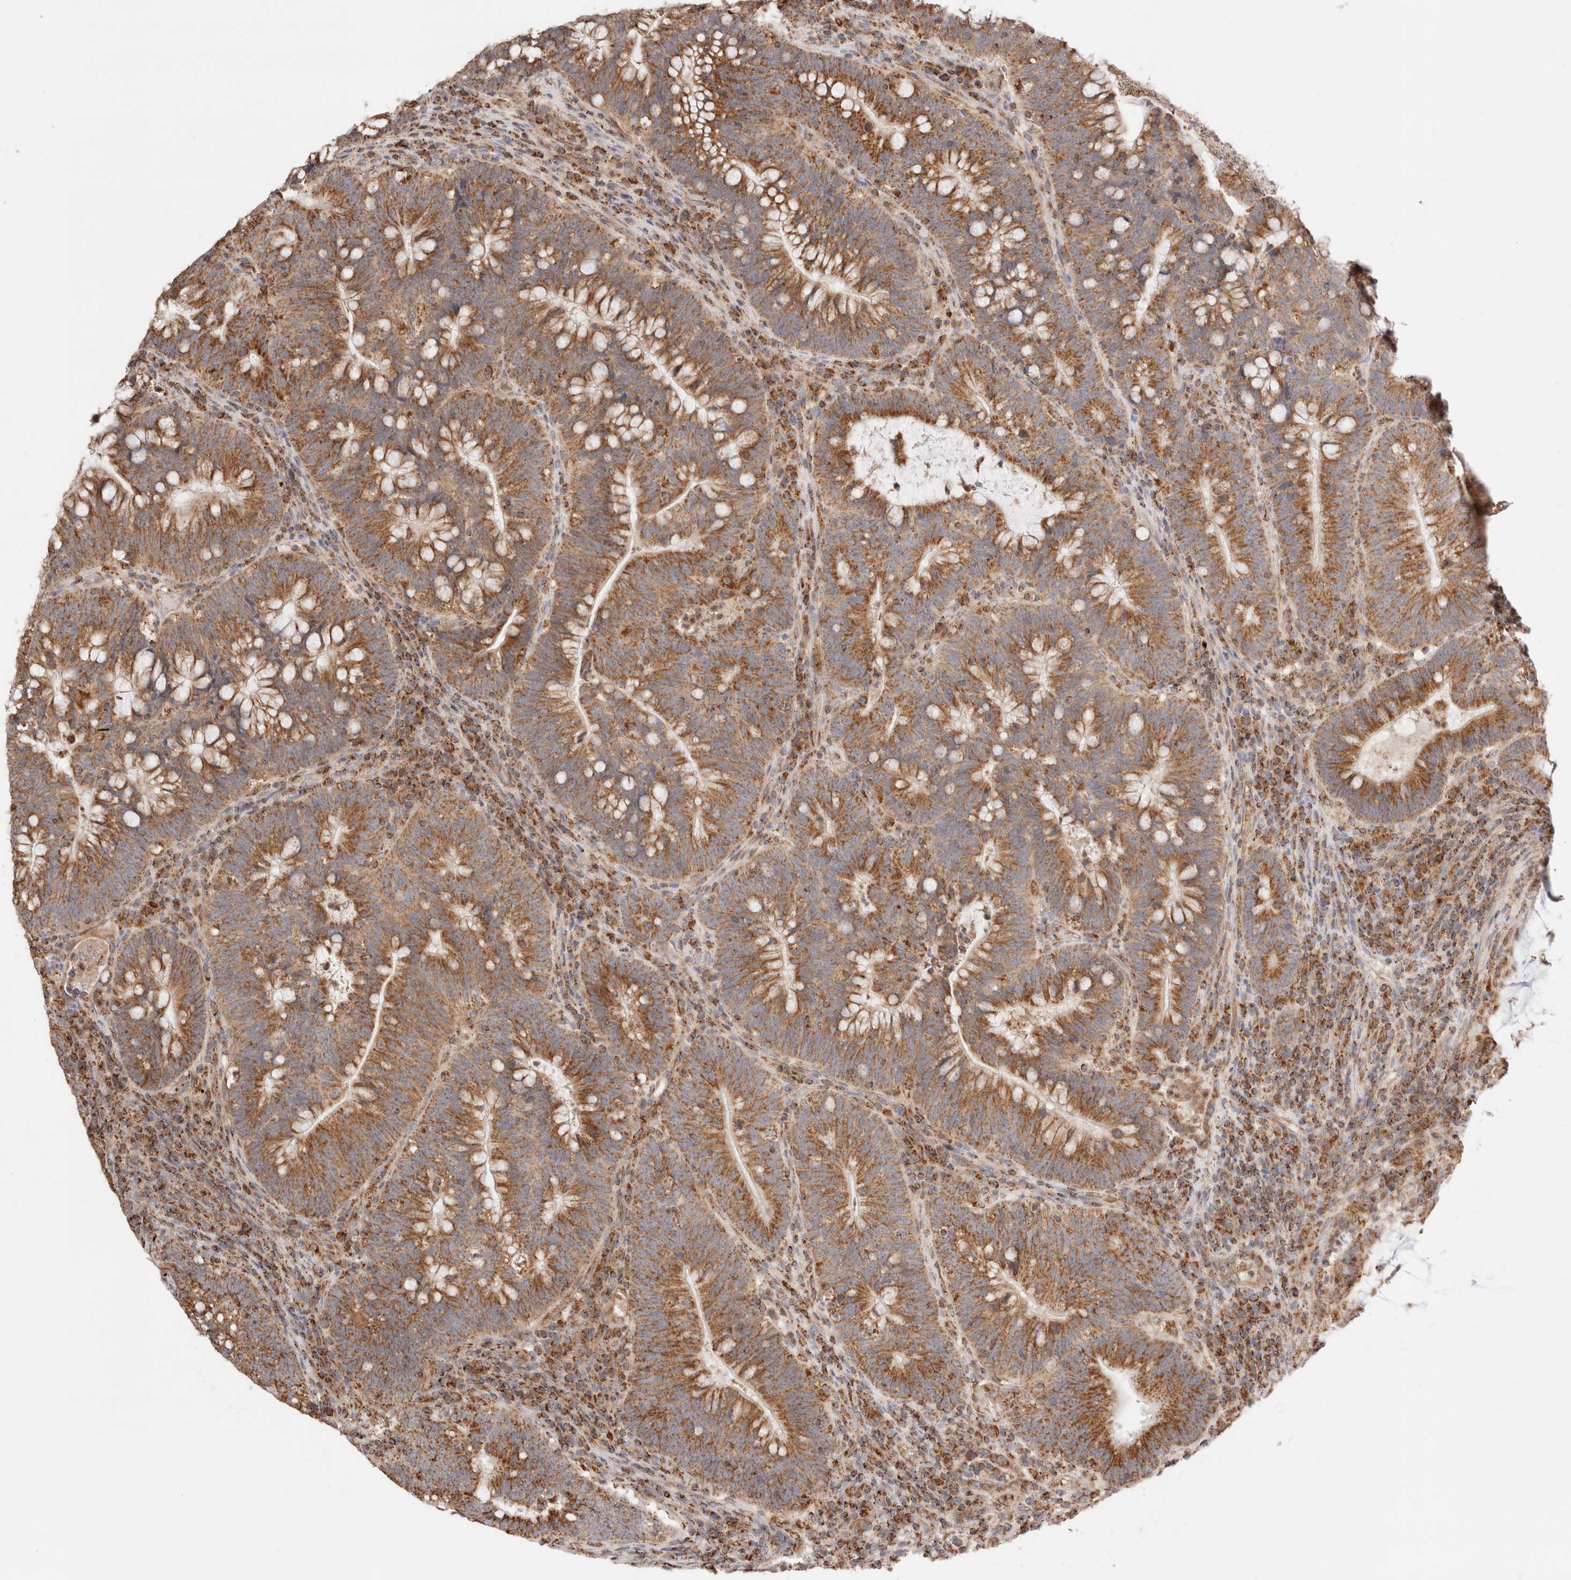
{"staining": {"intensity": "moderate", "quantity": ">75%", "location": "cytoplasmic/membranous"}, "tissue": "colorectal cancer", "cell_type": "Tumor cells", "image_type": "cancer", "snomed": [{"axis": "morphology", "description": "Adenocarcinoma, NOS"}, {"axis": "topography", "description": "Colon"}], "caption": "IHC micrograph of neoplastic tissue: colorectal adenocarcinoma stained using immunohistochemistry reveals medium levels of moderate protein expression localized specifically in the cytoplasmic/membranous of tumor cells, appearing as a cytoplasmic/membranous brown color.", "gene": "TMPPE", "patient": {"sex": "female", "age": 66}}